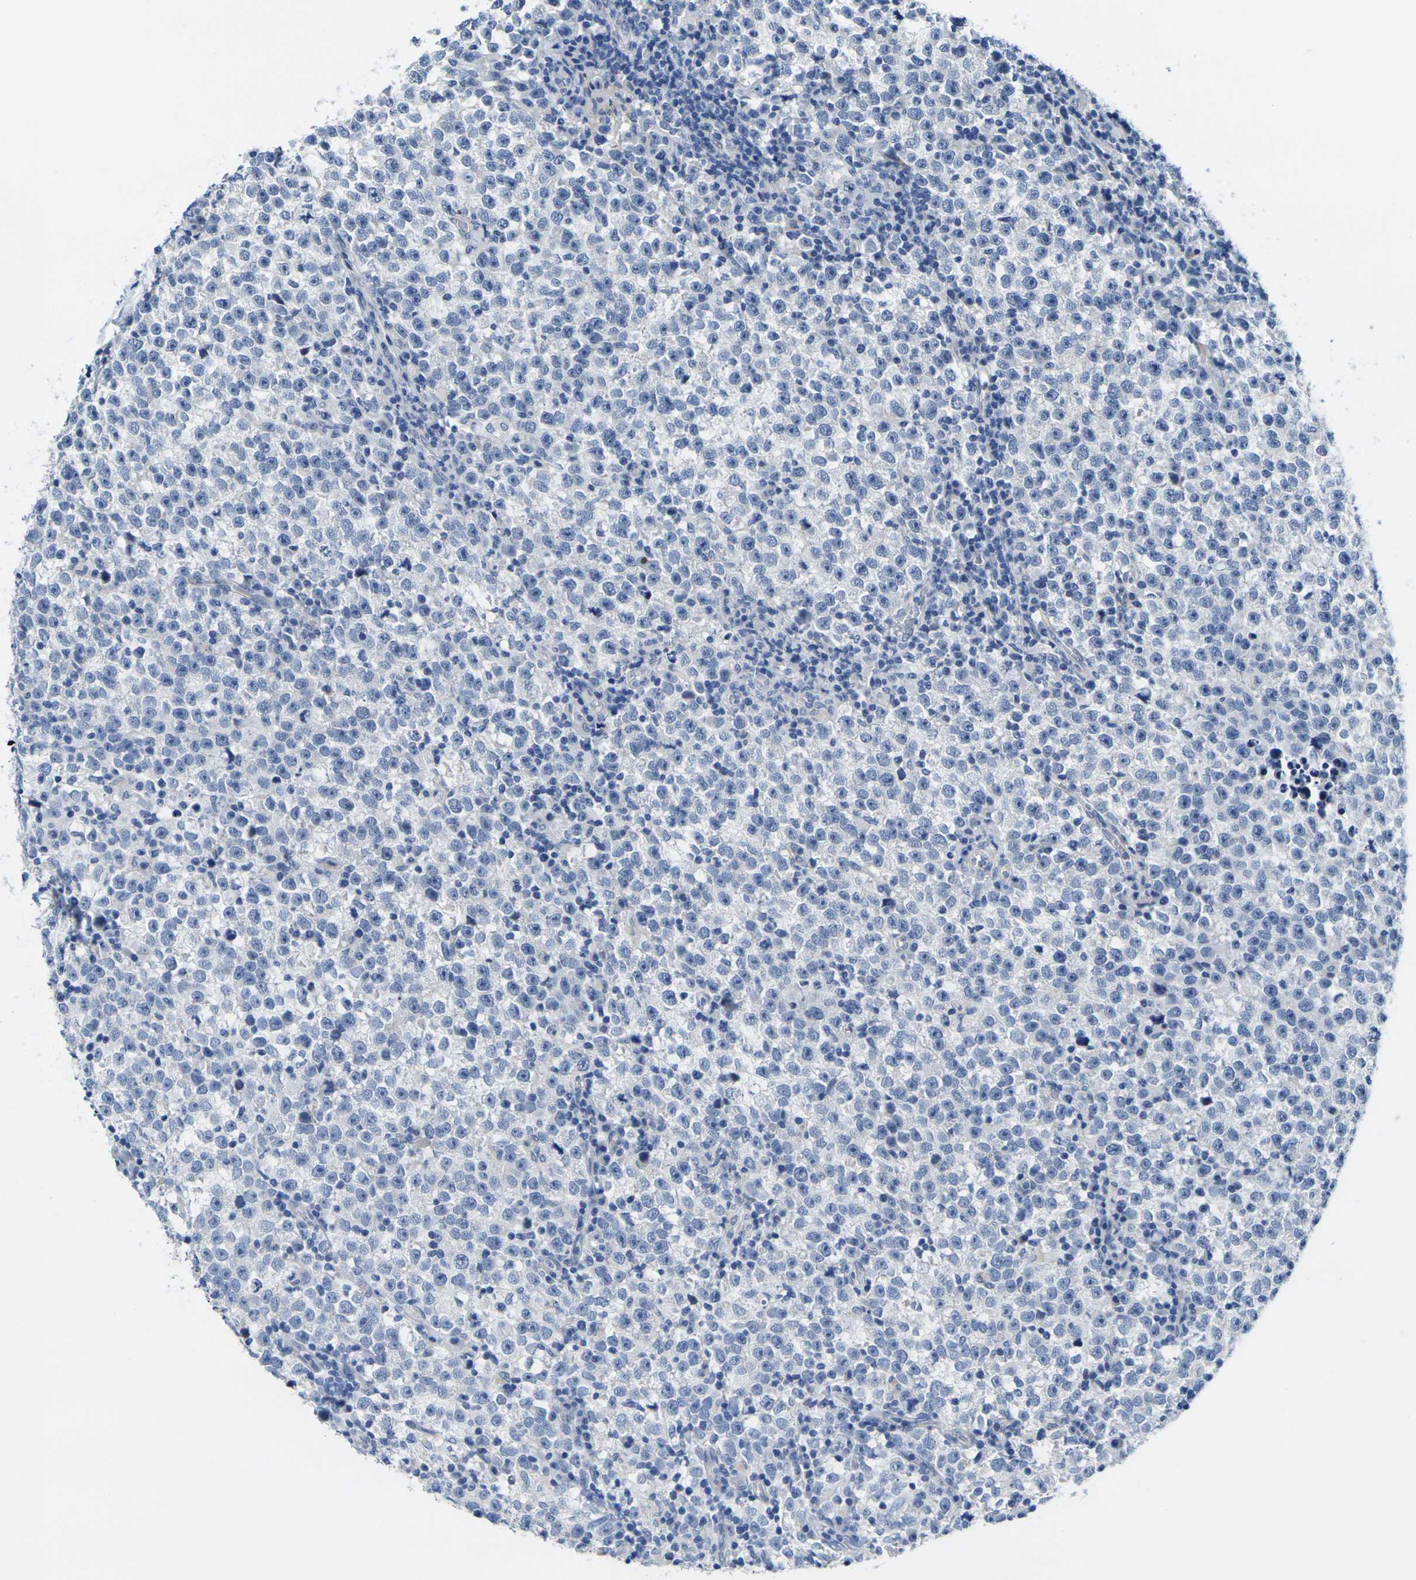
{"staining": {"intensity": "negative", "quantity": "none", "location": "none"}, "tissue": "testis cancer", "cell_type": "Tumor cells", "image_type": "cancer", "snomed": [{"axis": "morphology", "description": "Seminoma, NOS"}, {"axis": "topography", "description": "Testis"}], "caption": "This micrograph is of testis cancer (seminoma) stained with immunohistochemistry (IHC) to label a protein in brown with the nuclei are counter-stained blue. There is no expression in tumor cells.", "gene": "CRK", "patient": {"sex": "male", "age": 43}}